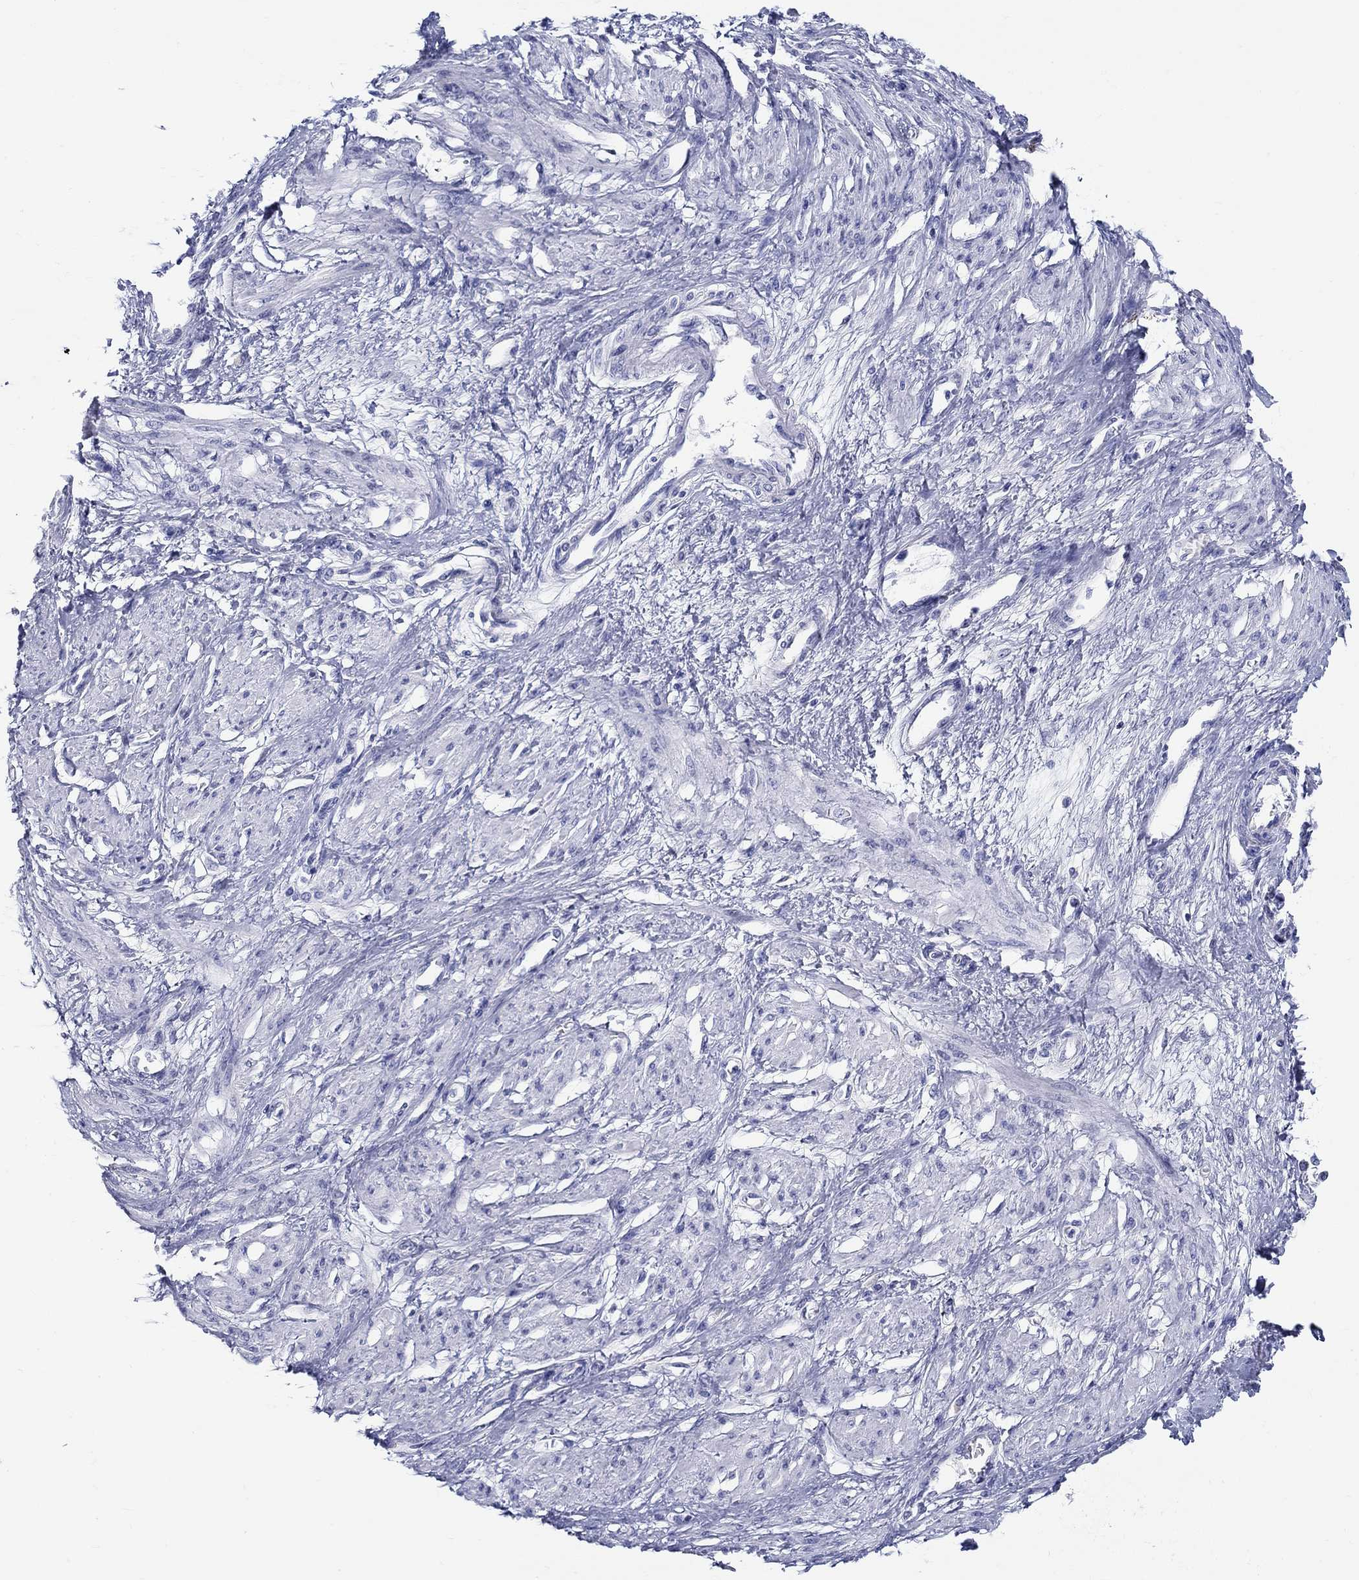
{"staining": {"intensity": "negative", "quantity": "none", "location": "none"}, "tissue": "smooth muscle", "cell_type": "Smooth muscle cells", "image_type": "normal", "snomed": [{"axis": "morphology", "description": "Normal tissue, NOS"}, {"axis": "topography", "description": "Smooth muscle"}, {"axis": "topography", "description": "Uterus"}], "caption": "High power microscopy micrograph of an IHC micrograph of unremarkable smooth muscle, revealing no significant staining in smooth muscle cells. (Stains: DAB IHC with hematoxylin counter stain, Microscopy: brightfield microscopy at high magnification).", "gene": "CRYGS", "patient": {"sex": "female", "age": 39}}